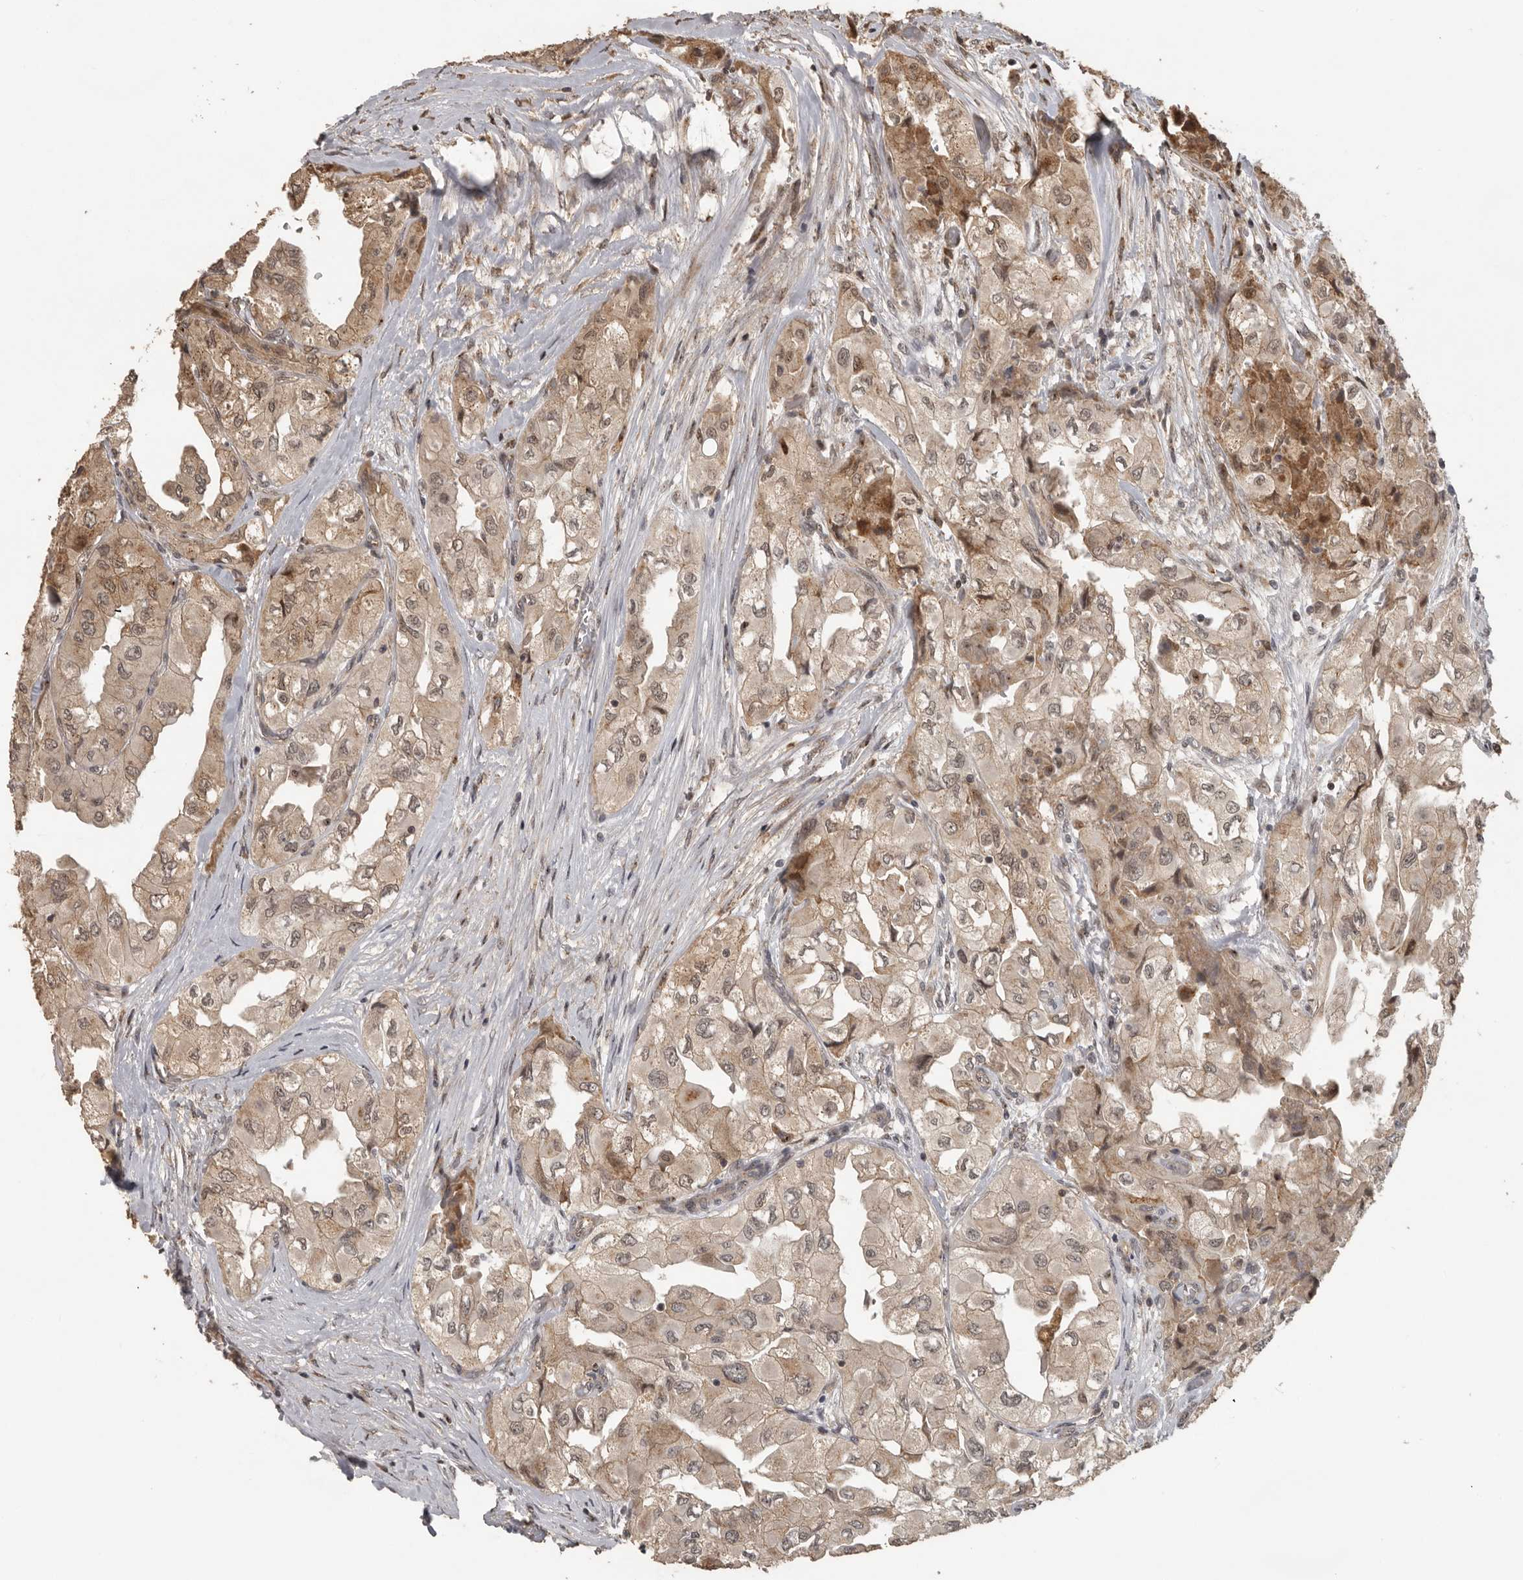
{"staining": {"intensity": "moderate", "quantity": ">75%", "location": "cytoplasmic/membranous,nuclear"}, "tissue": "thyroid cancer", "cell_type": "Tumor cells", "image_type": "cancer", "snomed": [{"axis": "morphology", "description": "Papillary adenocarcinoma, NOS"}, {"axis": "topography", "description": "Thyroid gland"}], "caption": "Moderate cytoplasmic/membranous and nuclear staining for a protein is identified in about >75% of tumor cells of thyroid cancer (papillary adenocarcinoma) using immunohistochemistry.", "gene": "CEP350", "patient": {"sex": "female", "age": 59}}